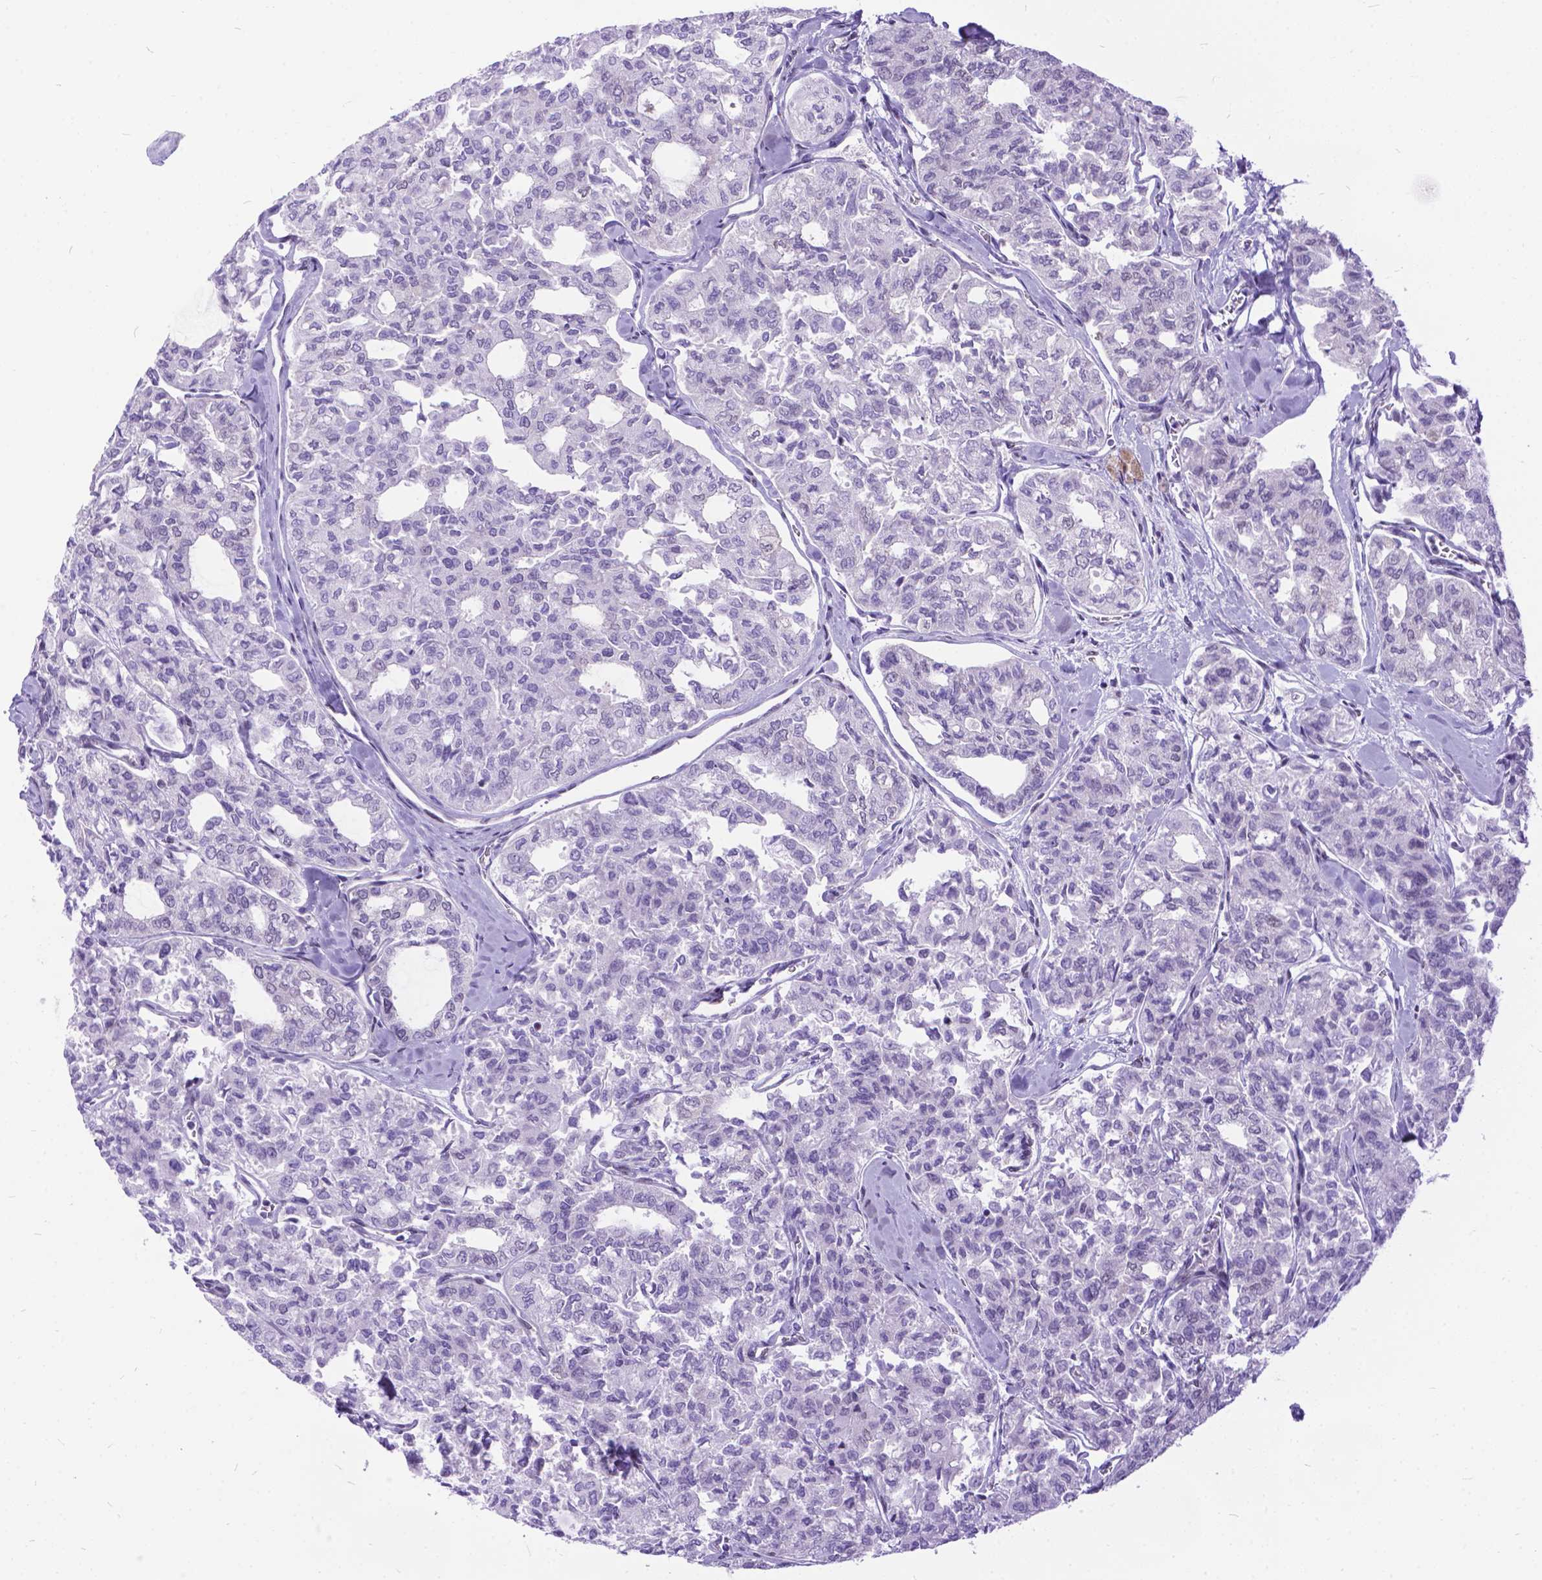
{"staining": {"intensity": "negative", "quantity": "none", "location": "none"}, "tissue": "thyroid cancer", "cell_type": "Tumor cells", "image_type": "cancer", "snomed": [{"axis": "morphology", "description": "Follicular adenoma carcinoma, NOS"}, {"axis": "topography", "description": "Thyroid gland"}], "caption": "An image of thyroid follicular adenoma carcinoma stained for a protein reveals no brown staining in tumor cells.", "gene": "FAM124B", "patient": {"sex": "male", "age": 75}}